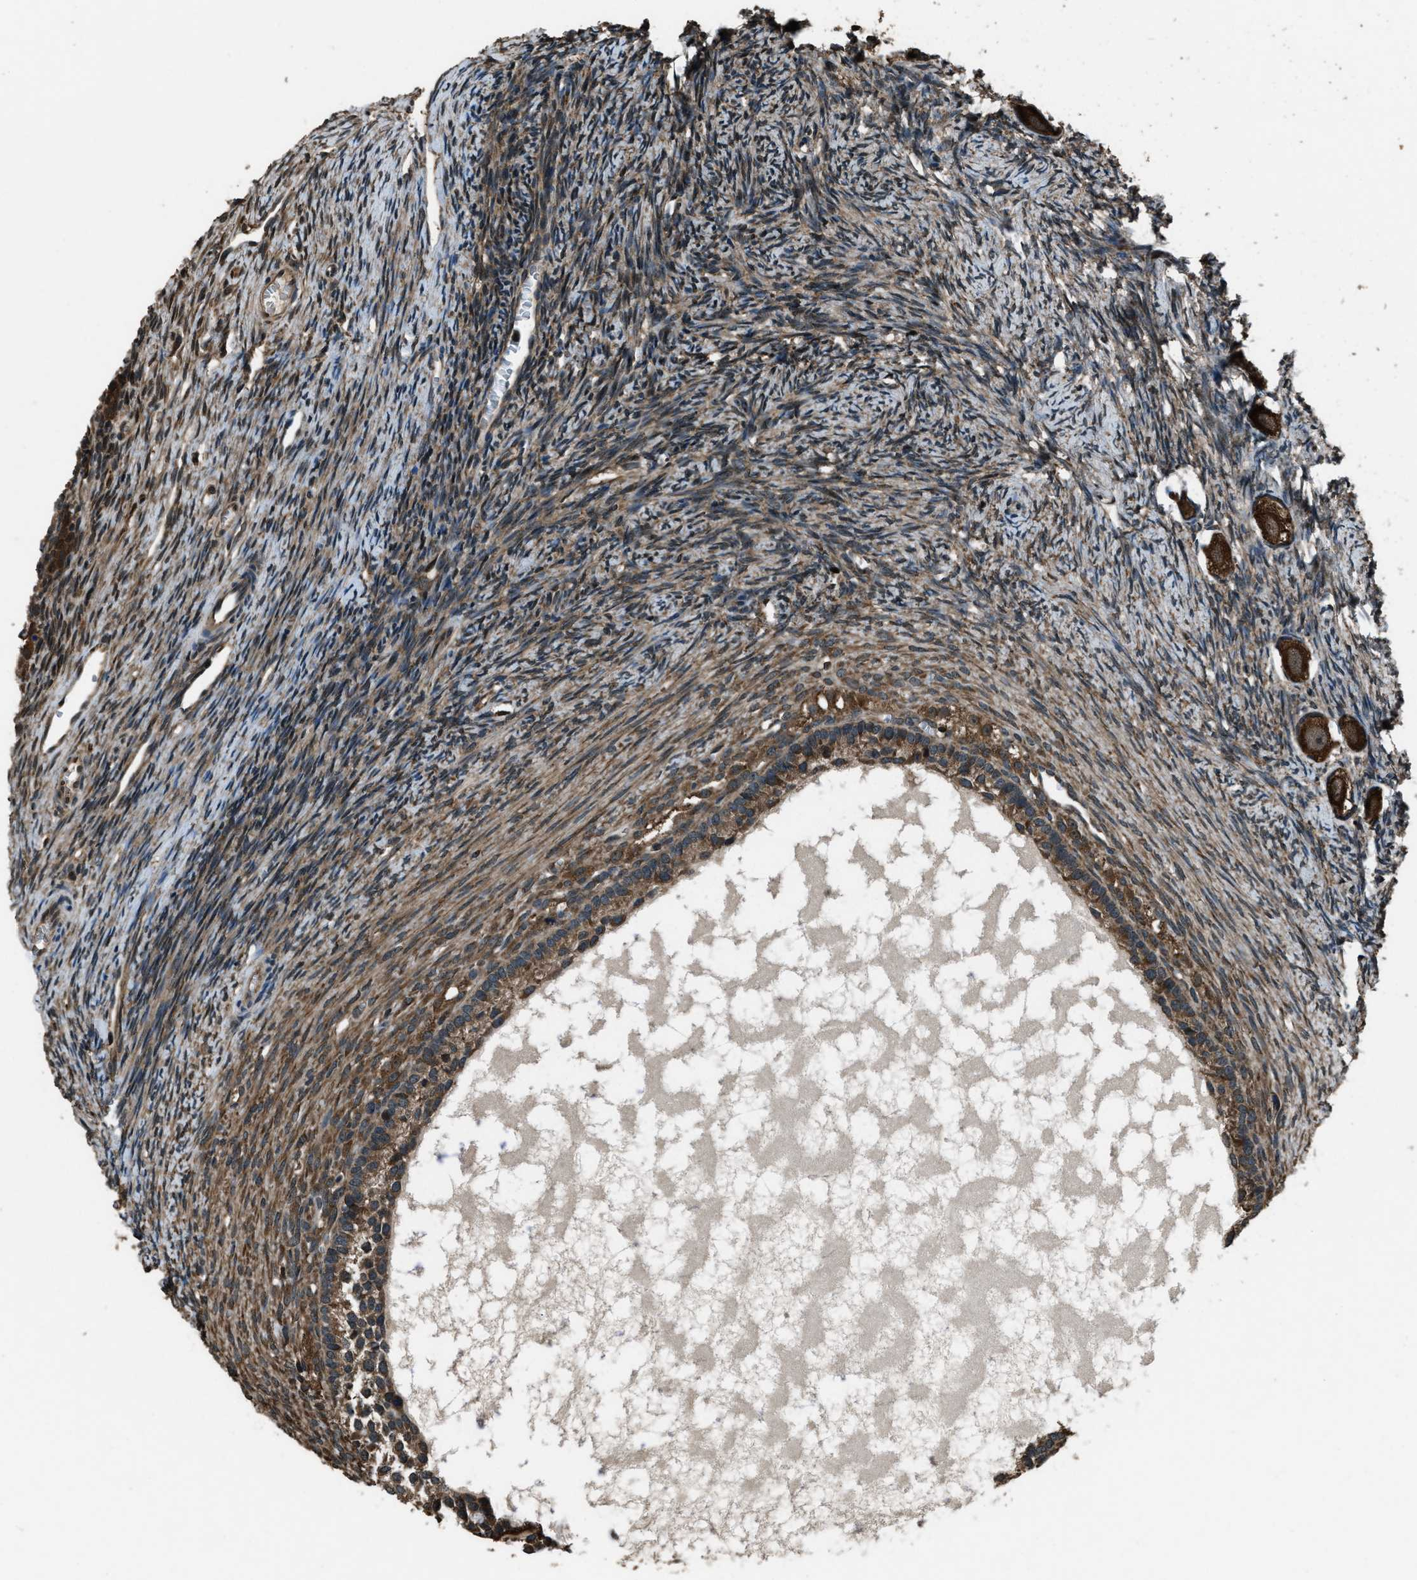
{"staining": {"intensity": "strong", "quantity": ">75%", "location": "cytoplasmic/membranous"}, "tissue": "ovary", "cell_type": "Follicle cells", "image_type": "normal", "snomed": [{"axis": "morphology", "description": "Normal tissue, NOS"}, {"axis": "topography", "description": "Ovary"}], "caption": "High-magnification brightfield microscopy of benign ovary stained with DAB (brown) and counterstained with hematoxylin (blue). follicle cells exhibit strong cytoplasmic/membranous expression is appreciated in approximately>75% of cells.", "gene": "TRIM4", "patient": {"sex": "female", "age": 27}}